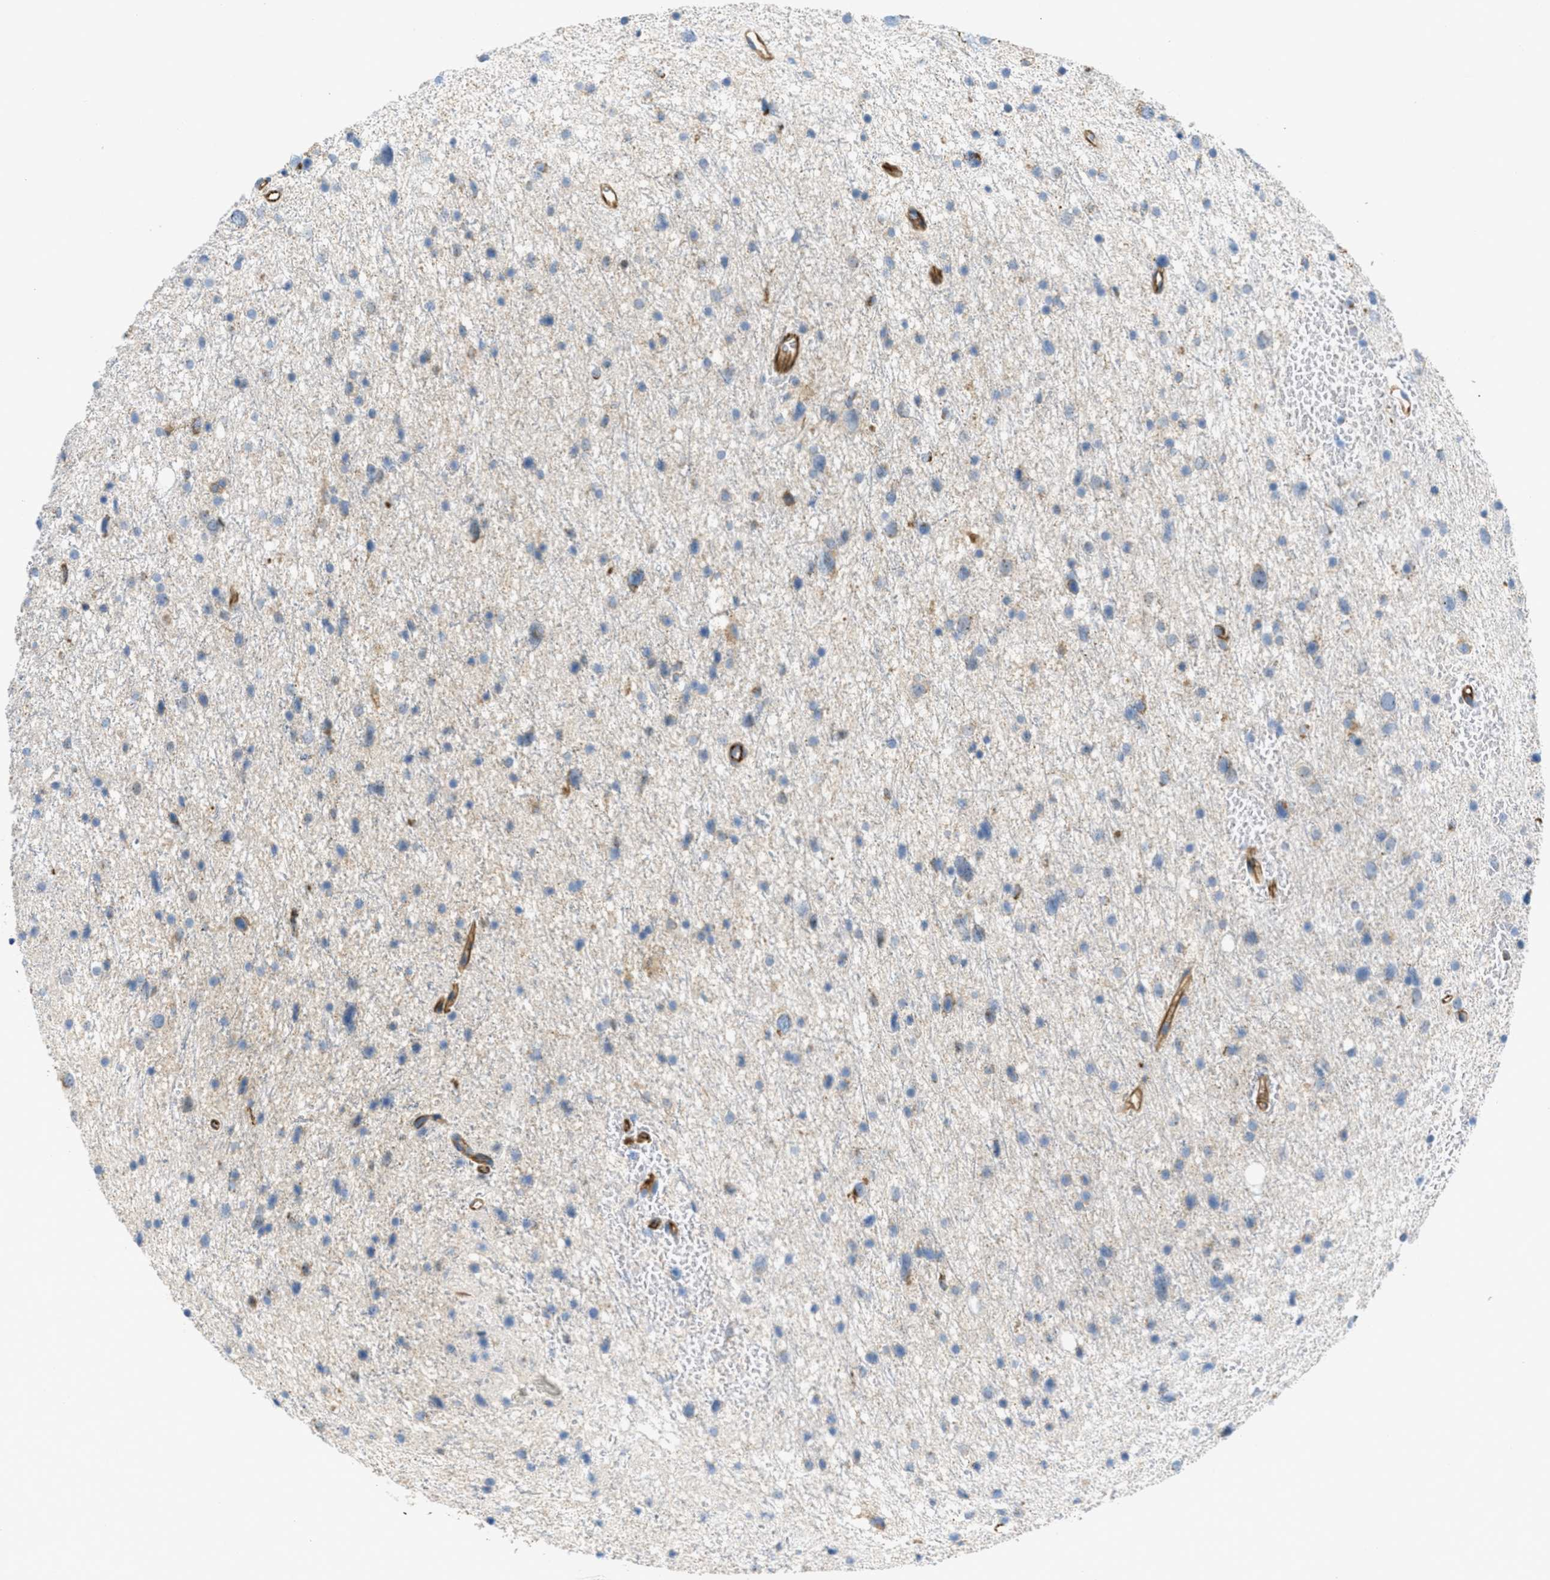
{"staining": {"intensity": "negative", "quantity": "none", "location": "none"}, "tissue": "glioma", "cell_type": "Tumor cells", "image_type": "cancer", "snomed": [{"axis": "morphology", "description": "Glioma, malignant, Low grade"}, {"axis": "topography", "description": "Brain"}], "caption": "An image of glioma stained for a protein reveals no brown staining in tumor cells.", "gene": "BTN3A1", "patient": {"sex": "female", "age": 37}}